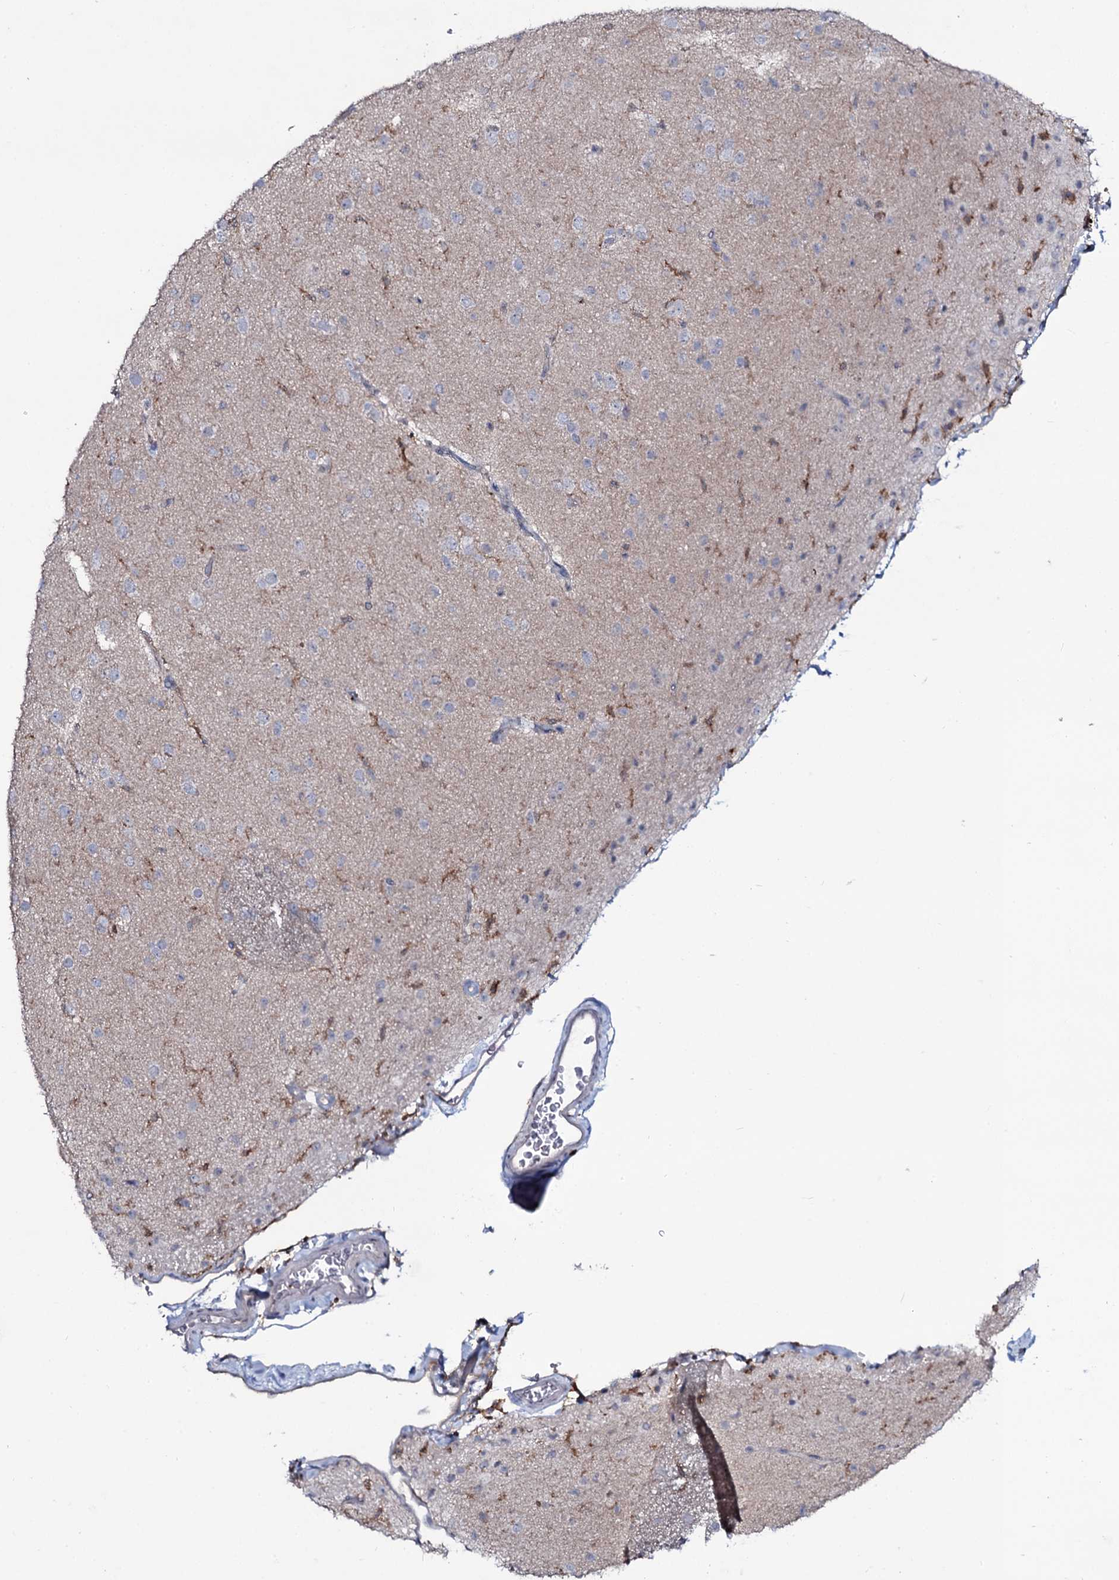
{"staining": {"intensity": "negative", "quantity": "none", "location": "none"}, "tissue": "glioma", "cell_type": "Tumor cells", "image_type": "cancer", "snomed": [{"axis": "morphology", "description": "Glioma, malignant, Low grade"}, {"axis": "topography", "description": "Brain"}], "caption": "Malignant glioma (low-grade) was stained to show a protein in brown. There is no significant expression in tumor cells. (Stains: DAB immunohistochemistry with hematoxylin counter stain, Microscopy: brightfield microscopy at high magnification).", "gene": "SNAP23", "patient": {"sex": "male", "age": 65}}